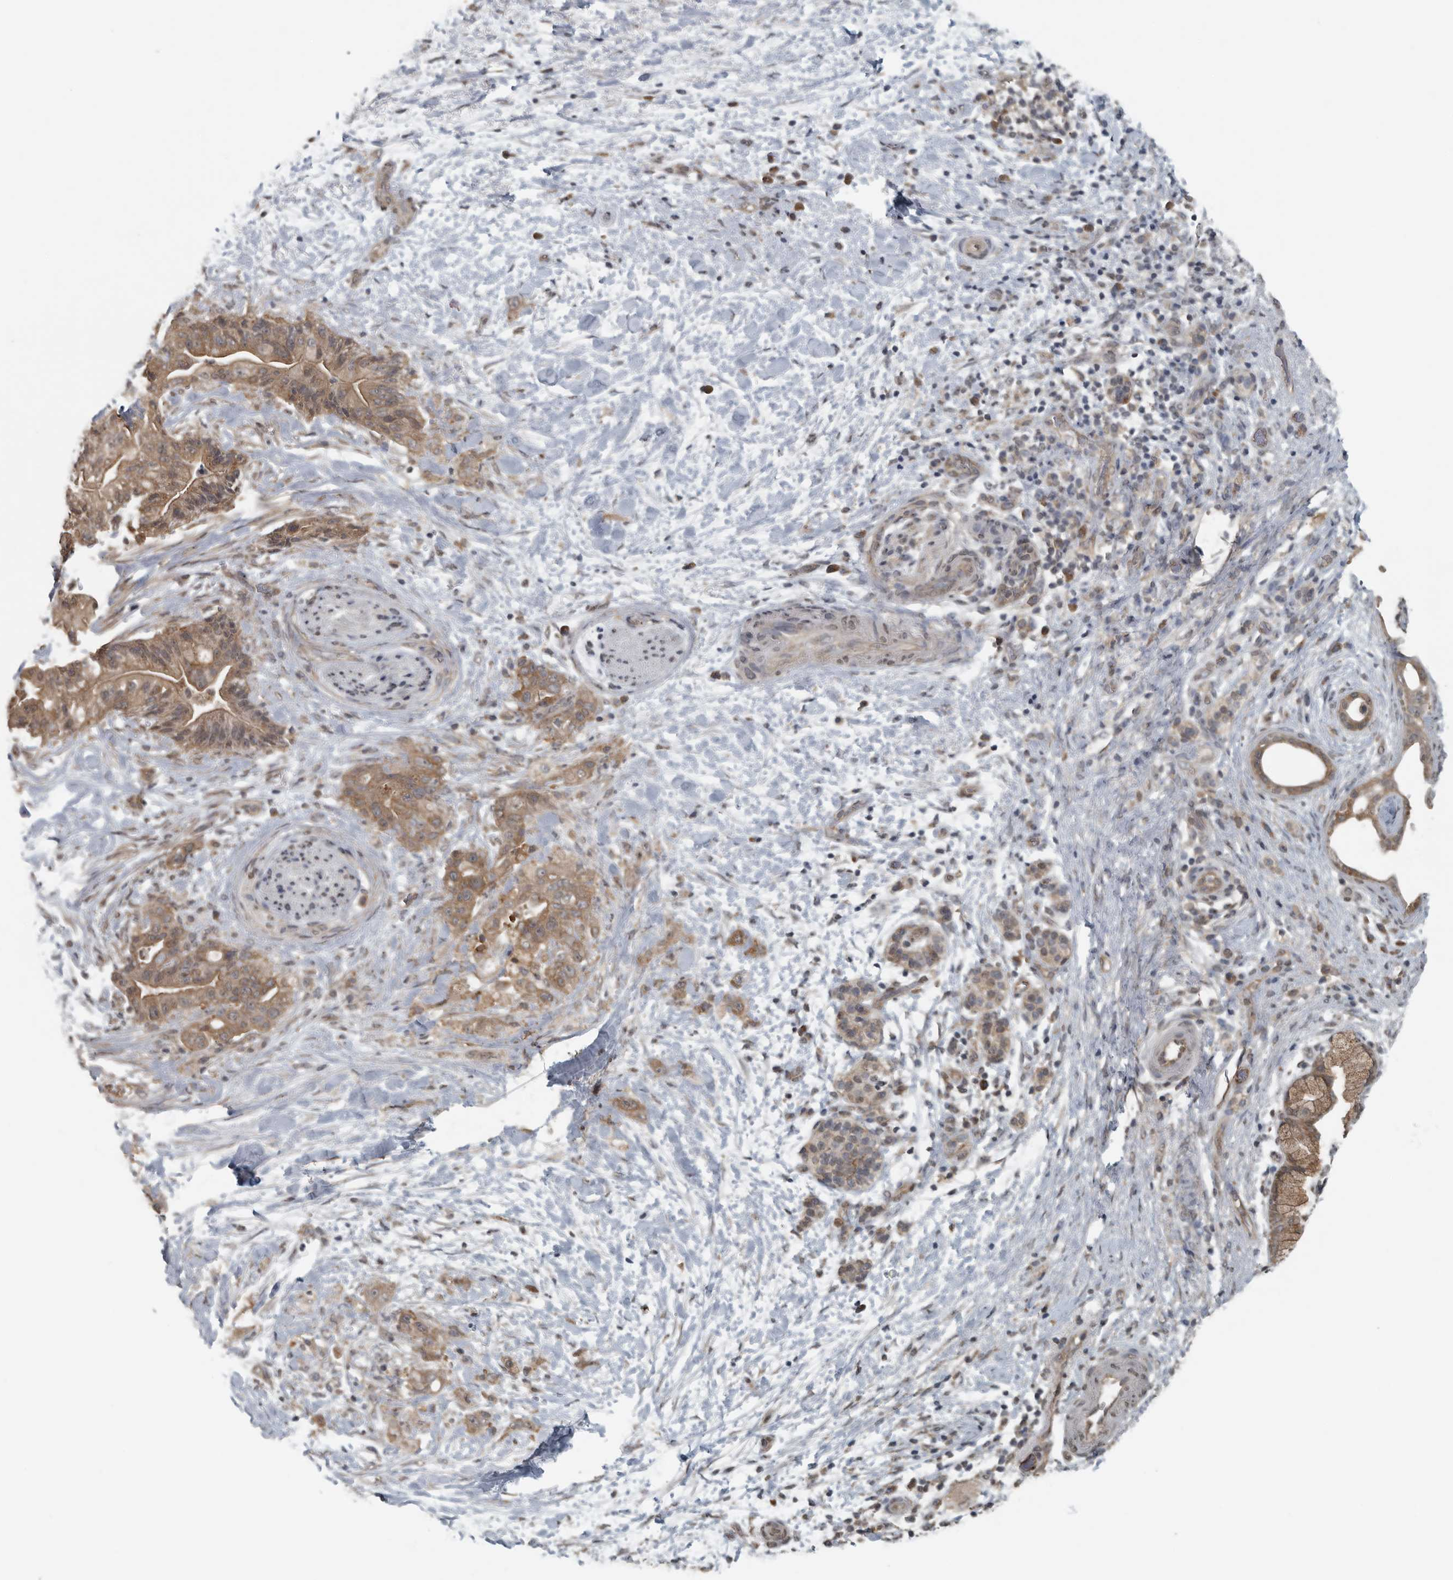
{"staining": {"intensity": "moderate", "quantity": ">75%", "location": "cytoplasmic/membranous"}, "tissue": "pancreatic cancer", "cell_type": "Tumor cells", "image_type": "cancer", "snomed": [{"axis": "morphology", "description": "Adenocarcinoma, NOS"}, {"axis": "topography", "description": "Pancreas"}], "caption": "Protein analysis of pancreatic cancer (adenocarcinoma) tissue displays moderate cytoplasmic/membranous positivity in approximately >75% of tumor cells.", "gene": "AFAP1", "patient": {"sex": "male", "age": 59}}